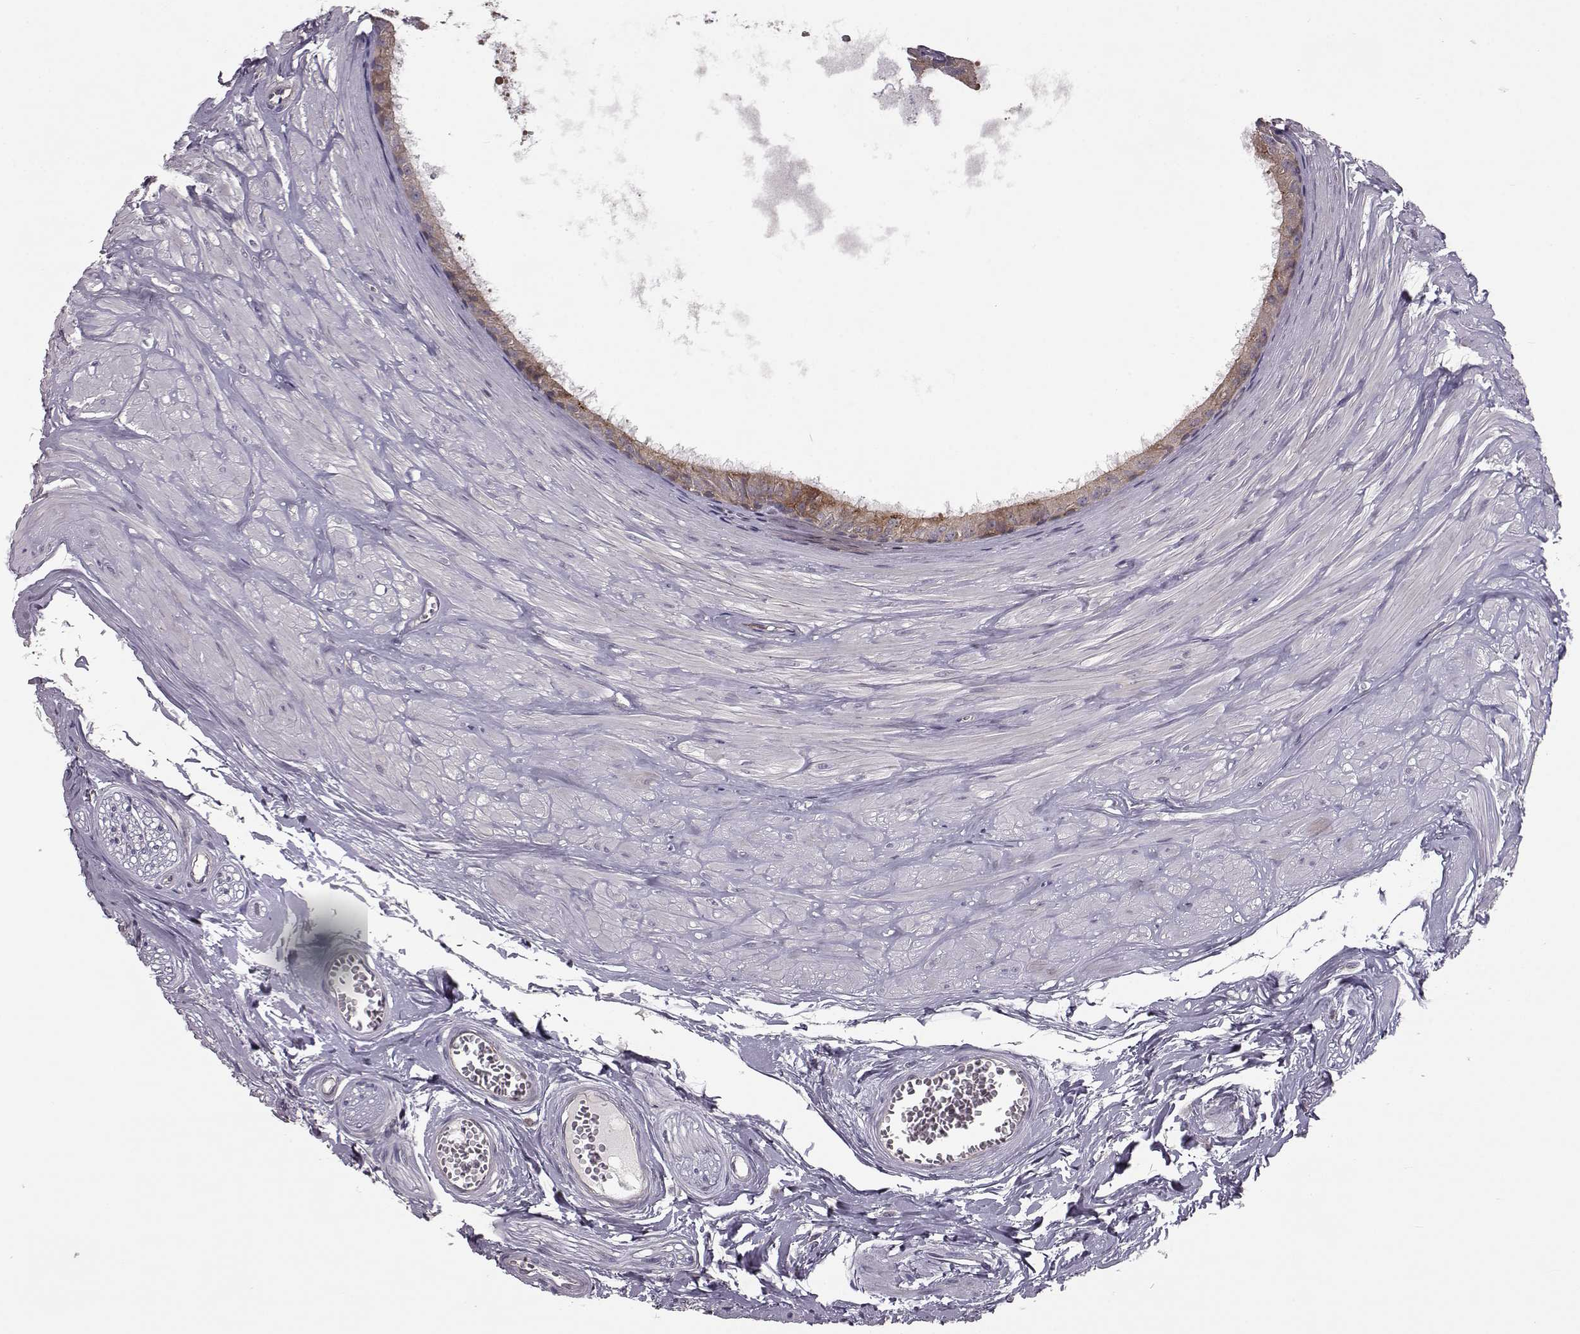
{"staining": {"intensity": "moderate", "quantity": "25%-75%", "location": "cytoplasmic/membranous"}, "tissue": "epididymis", "cell_type": "Glandular cells", "image_type": "normal", "snomed": [{"axis": "morphology", "description": "Normal tissue, NOS"}, {"axis": "topography", "description": "Epididymis"}], "caption": "The image exhibits immunohistochemical staining of unremarkable epididymis. There is moderate cytoplasmic/membranous positivity is present in approximately 25%-75% of glandular cells. Immunohistochemistry (ihc) stains the protein of interest in brown and the nuclei are stained blue.", "gene": "RANBP1", "patient": {"sex": "male", "age": 37}}